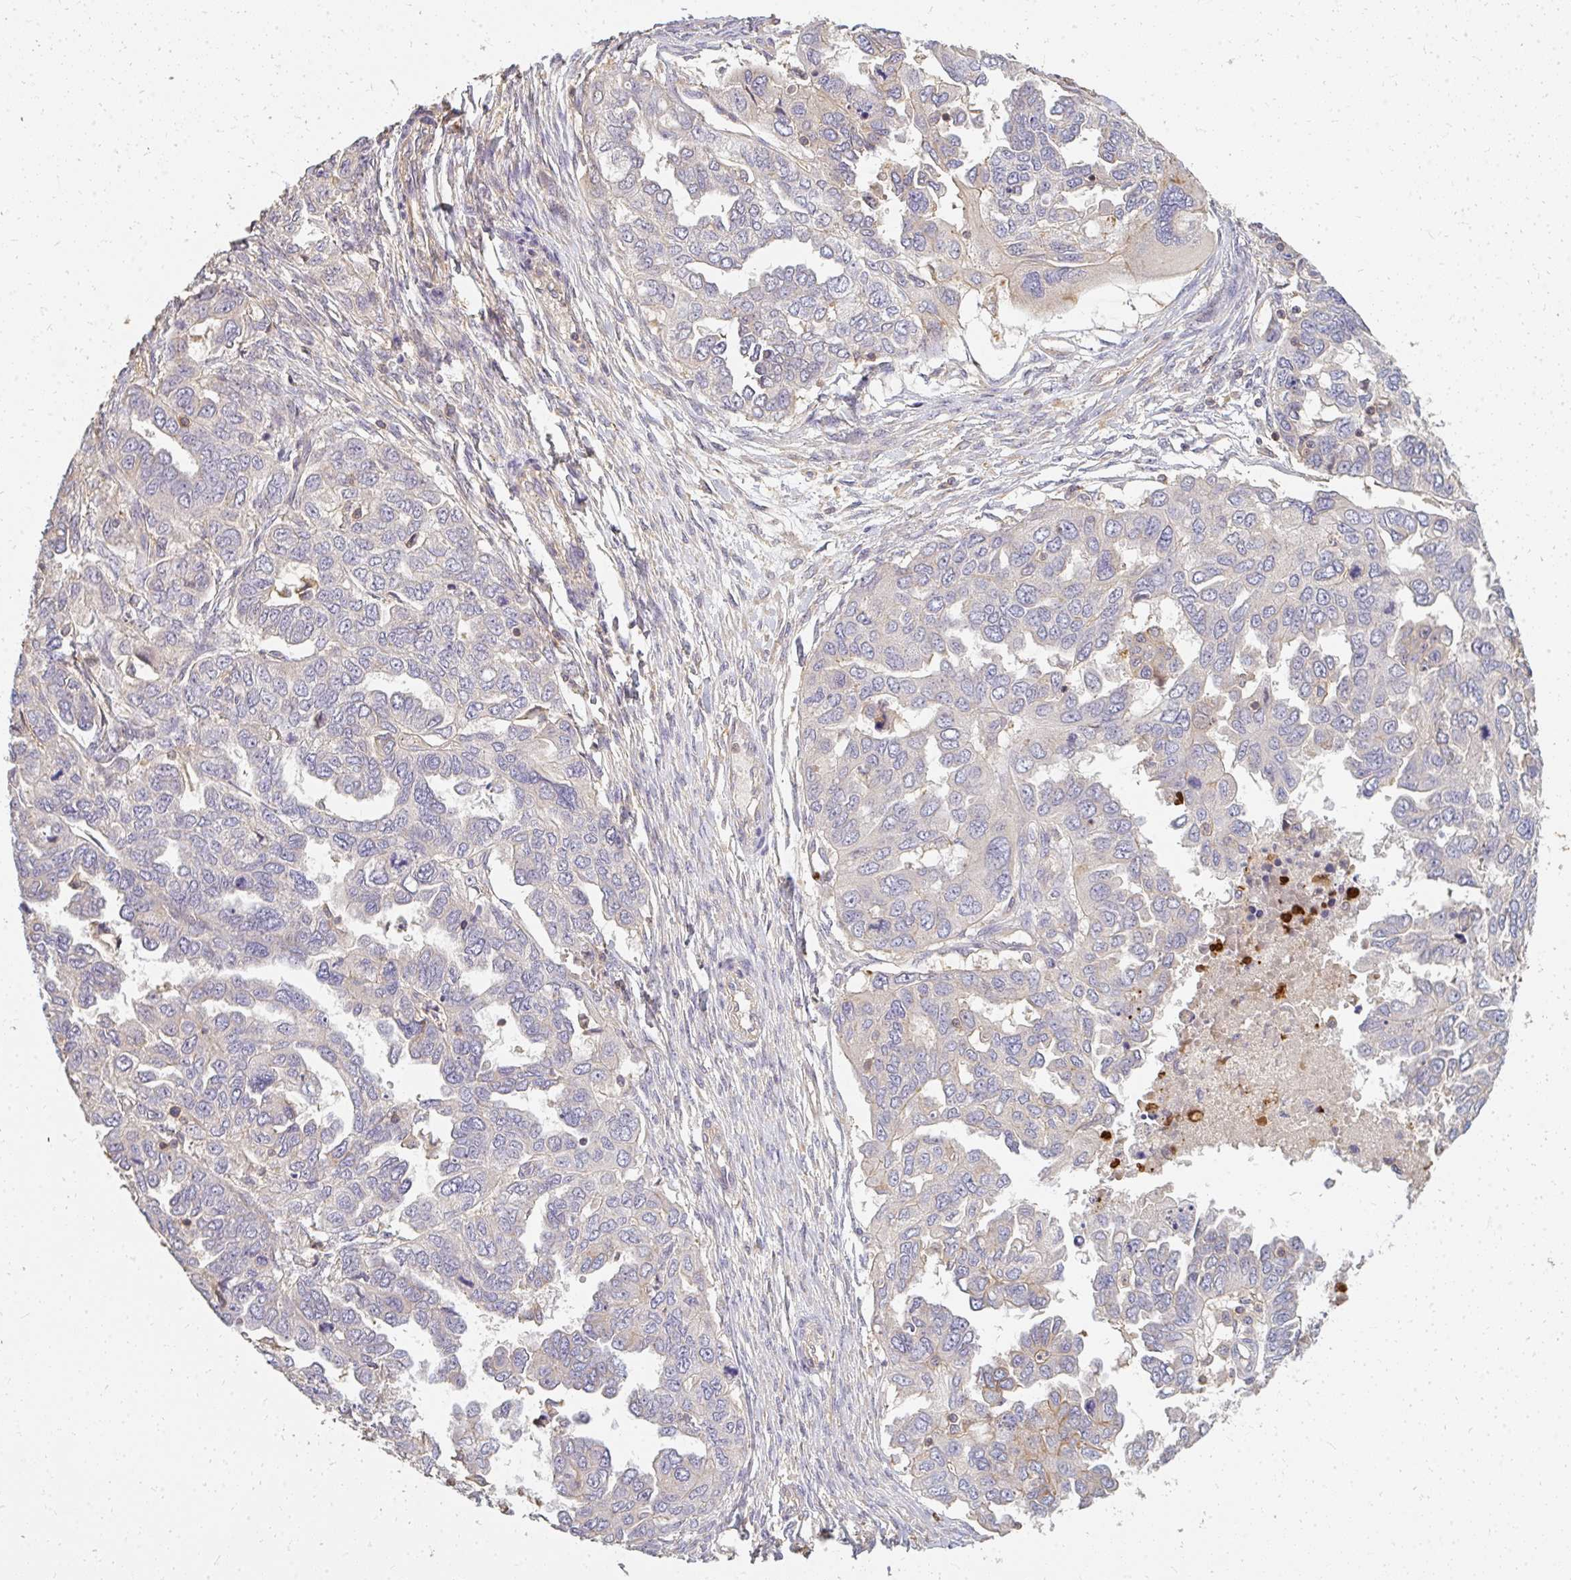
{"staining": {"intensity": "negative", "quantity": "none", "location": "none"}, "tissue": "ovarian cancer", "cell_type": "Tumor cells", "image_type": "cancer", "snomed": [{"axis": "morphology", "description": "Cystadenocarcinoma, serous, NOS"}, {"axis": "topography", "description": "Ovary"}], "caption": "A histopathology image of human serous cystadenocarcinoma (ovarian) is negative for staining in tumor cells.", "gene": "CNTRL", "patient": {"sex": "female", "age": 53}}